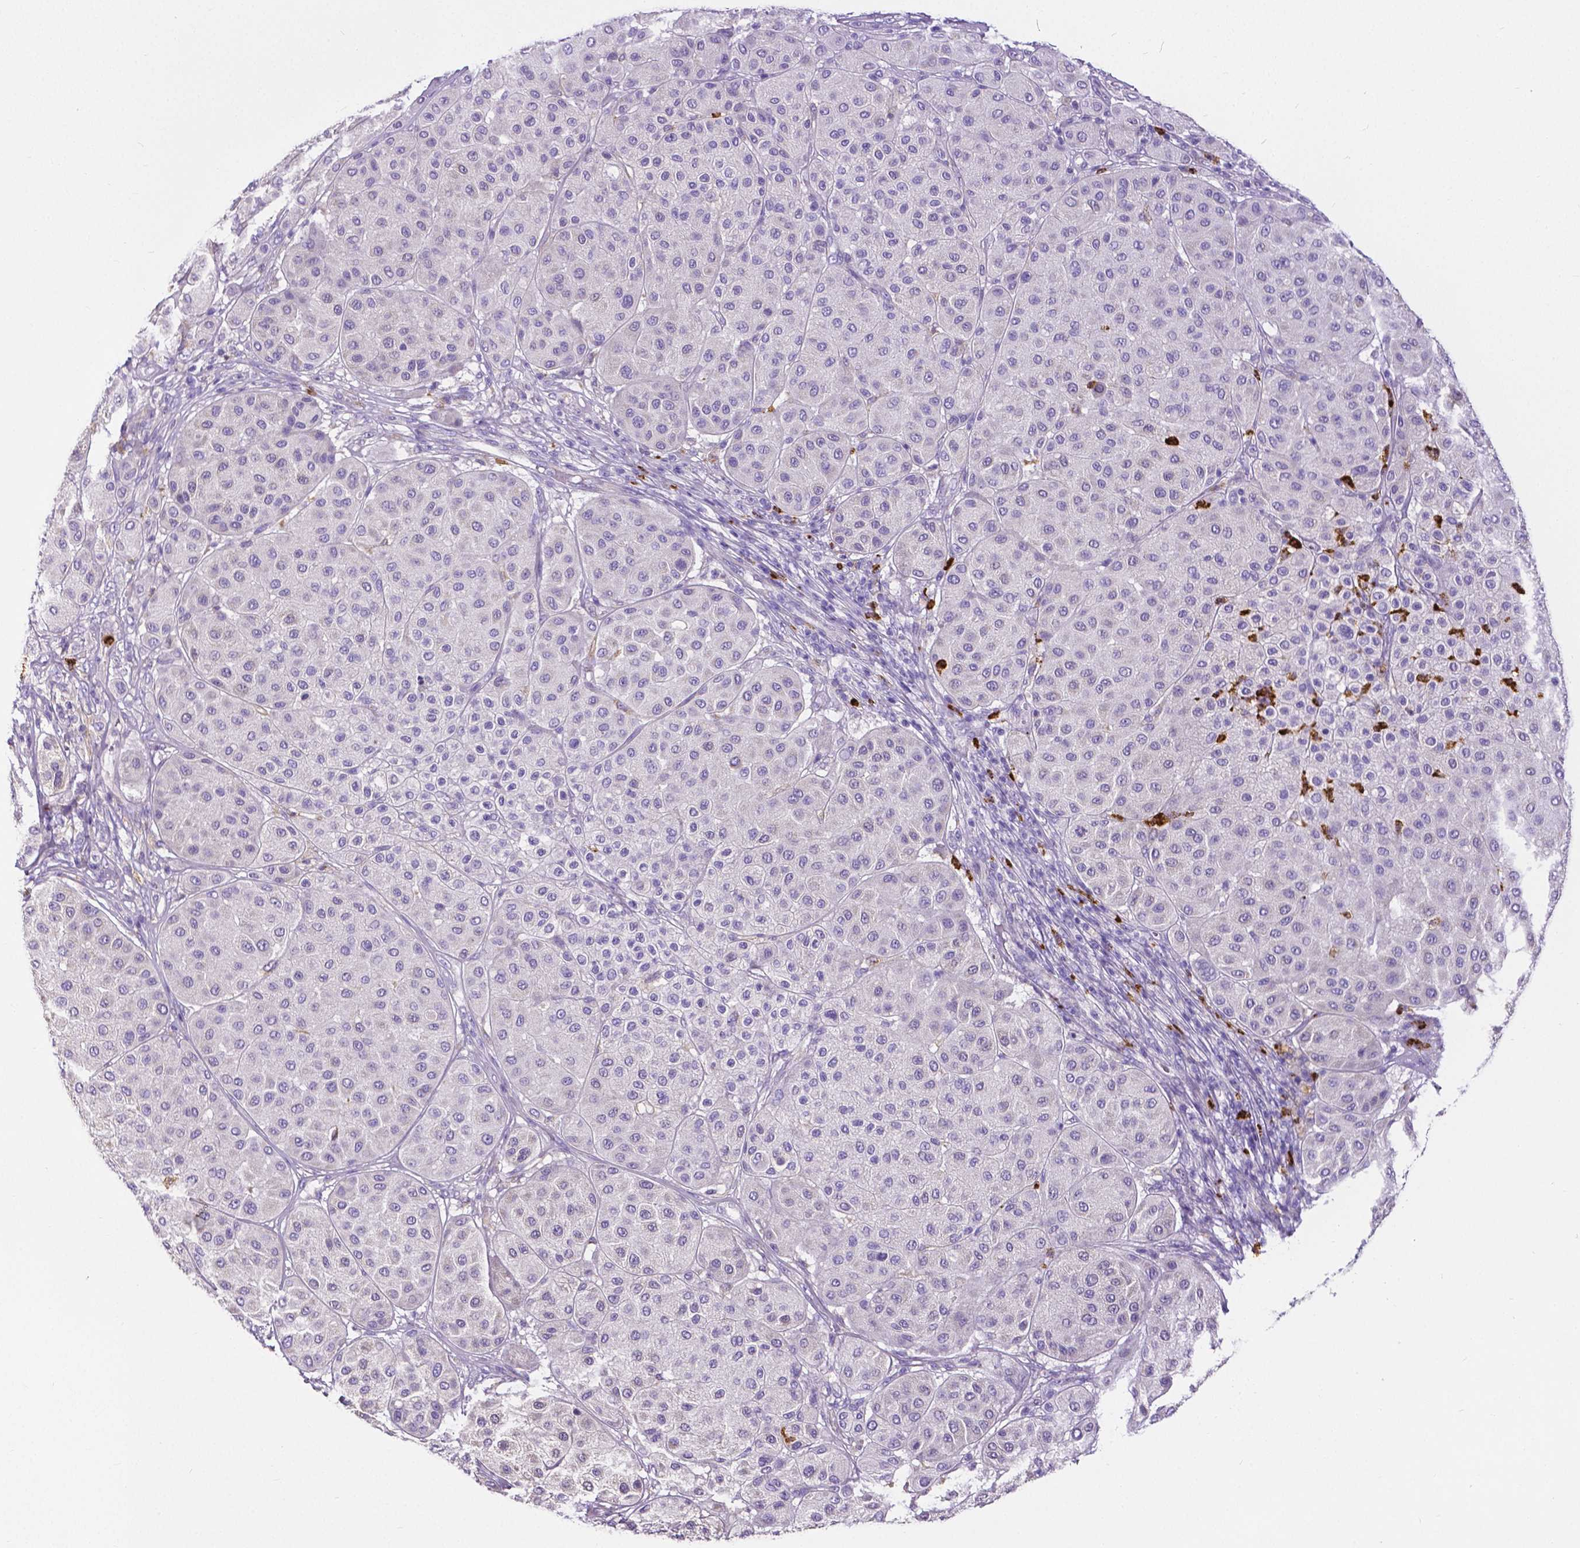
{"staining": {"intensity": "negative", "quantity": "none", "location": "none"}, "tissue": "melanoma", "cell_type": "Tumor cells", "image_type": "cancer", "snomed": [{"axis": "morphology", "description": "Malignant melanoma, Metastatic site"}, {"axis": "topography", "description": "Smooth muscle"}], "caption": "Immunohistochemical staining of human malignant melanoma (metastatic site) exhibits no significant positivity in tumor cells.", "gene": "MMP9", "patient": {"sex": "male", "age": 41}}